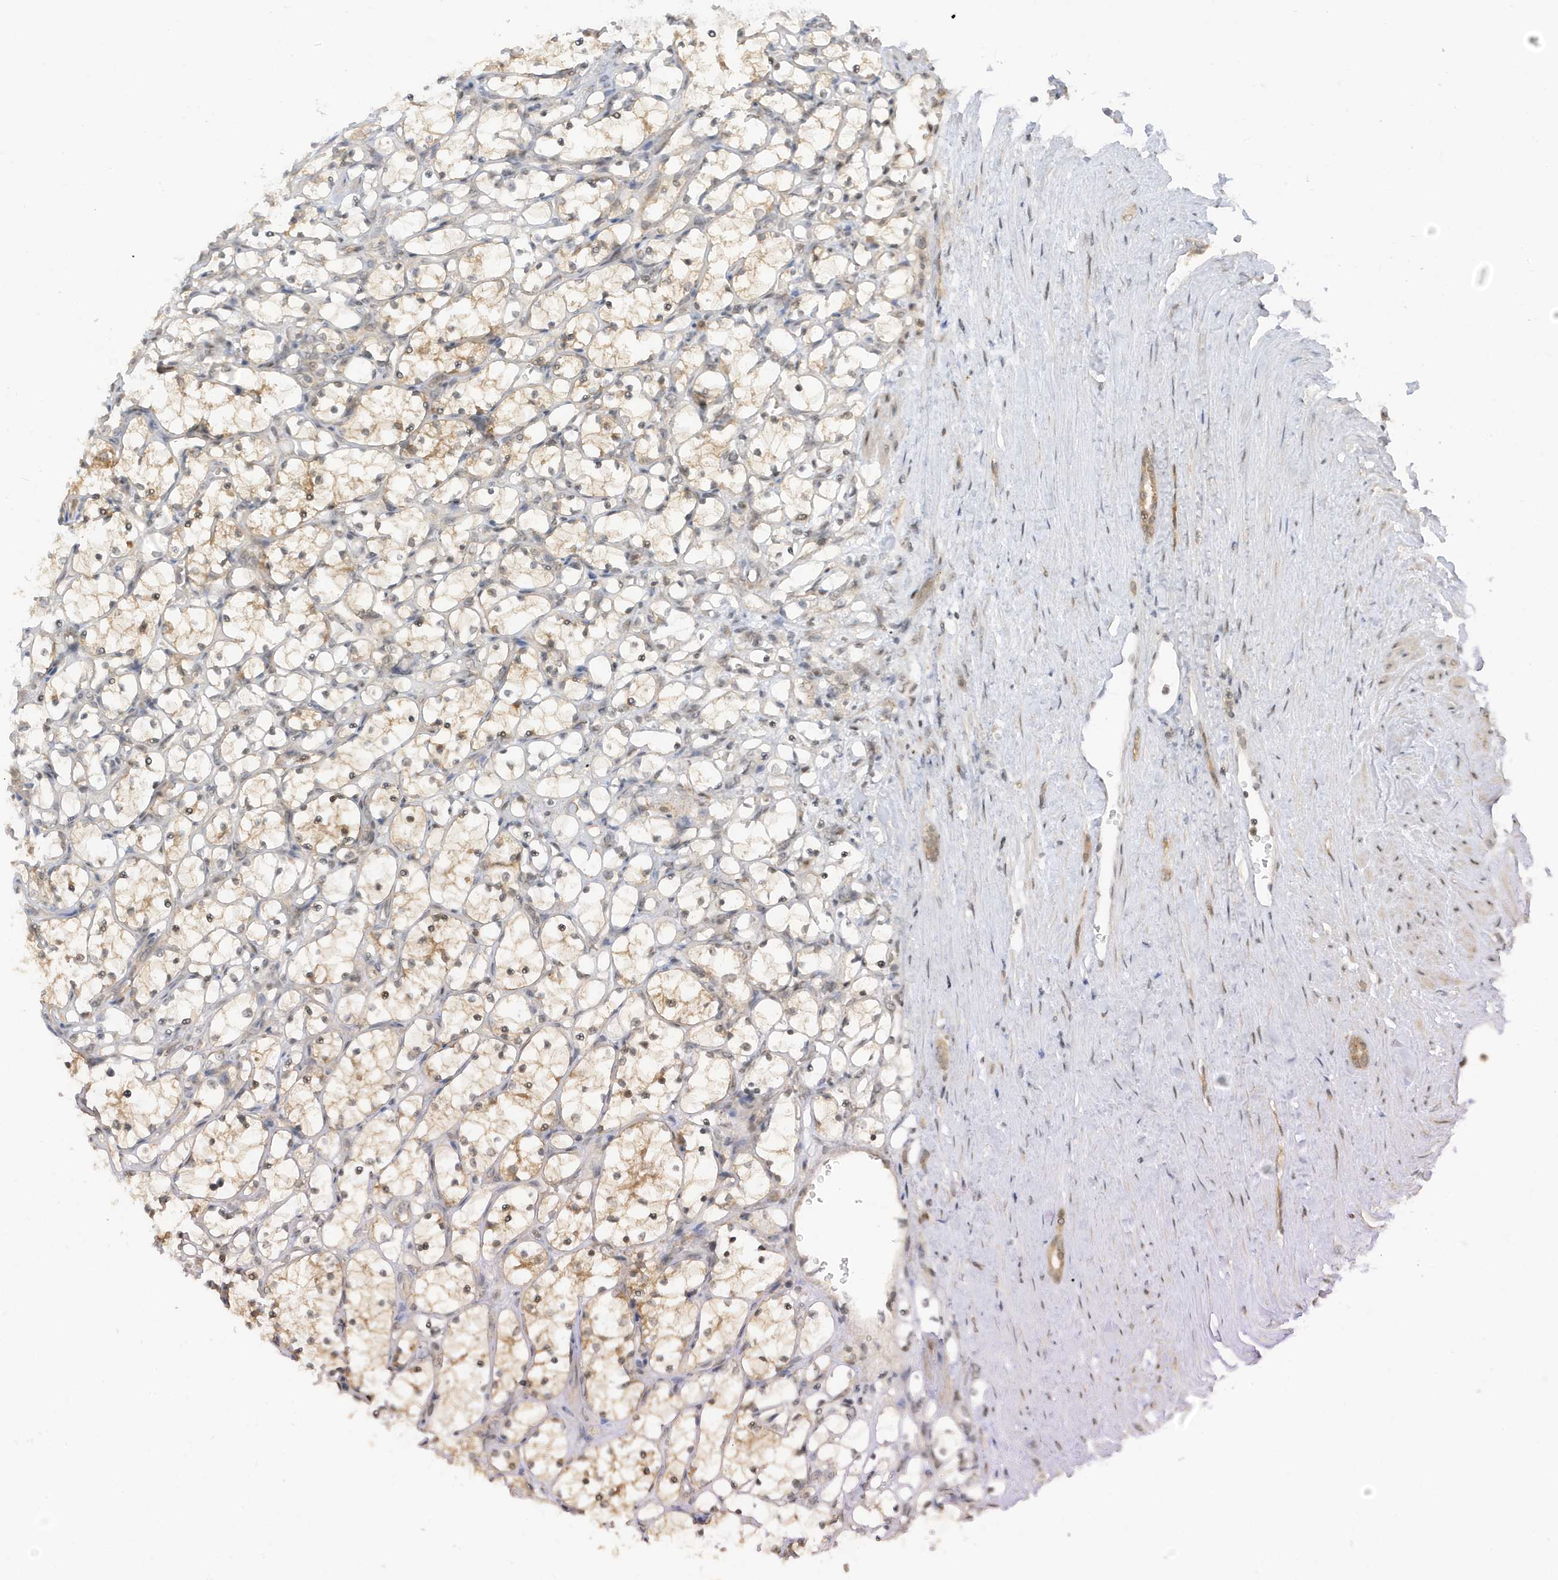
{"staining": {"intensity": "weak", "quantity": ">75%", "location": "cytoplasmic/membranous,nuclear"}, "tissue": "renal cancer", "cell_type": "Tumor cells", "image_type": "cancer", "snomed": [{"axis": "morphology", "description": "Adenocarcinoma, NOS"}, {"axis": "topography", "description": "Kidney"}], "caption": "This micrograph exhibits immunohistochemistry staining of adenocarcinoma (renal), with low weak cytoplasmic/membranous and nuclear expression in approximately >75% of tumor cells.", "gene": "TAB3", "patient": {"sex": "female", "age": 69}}